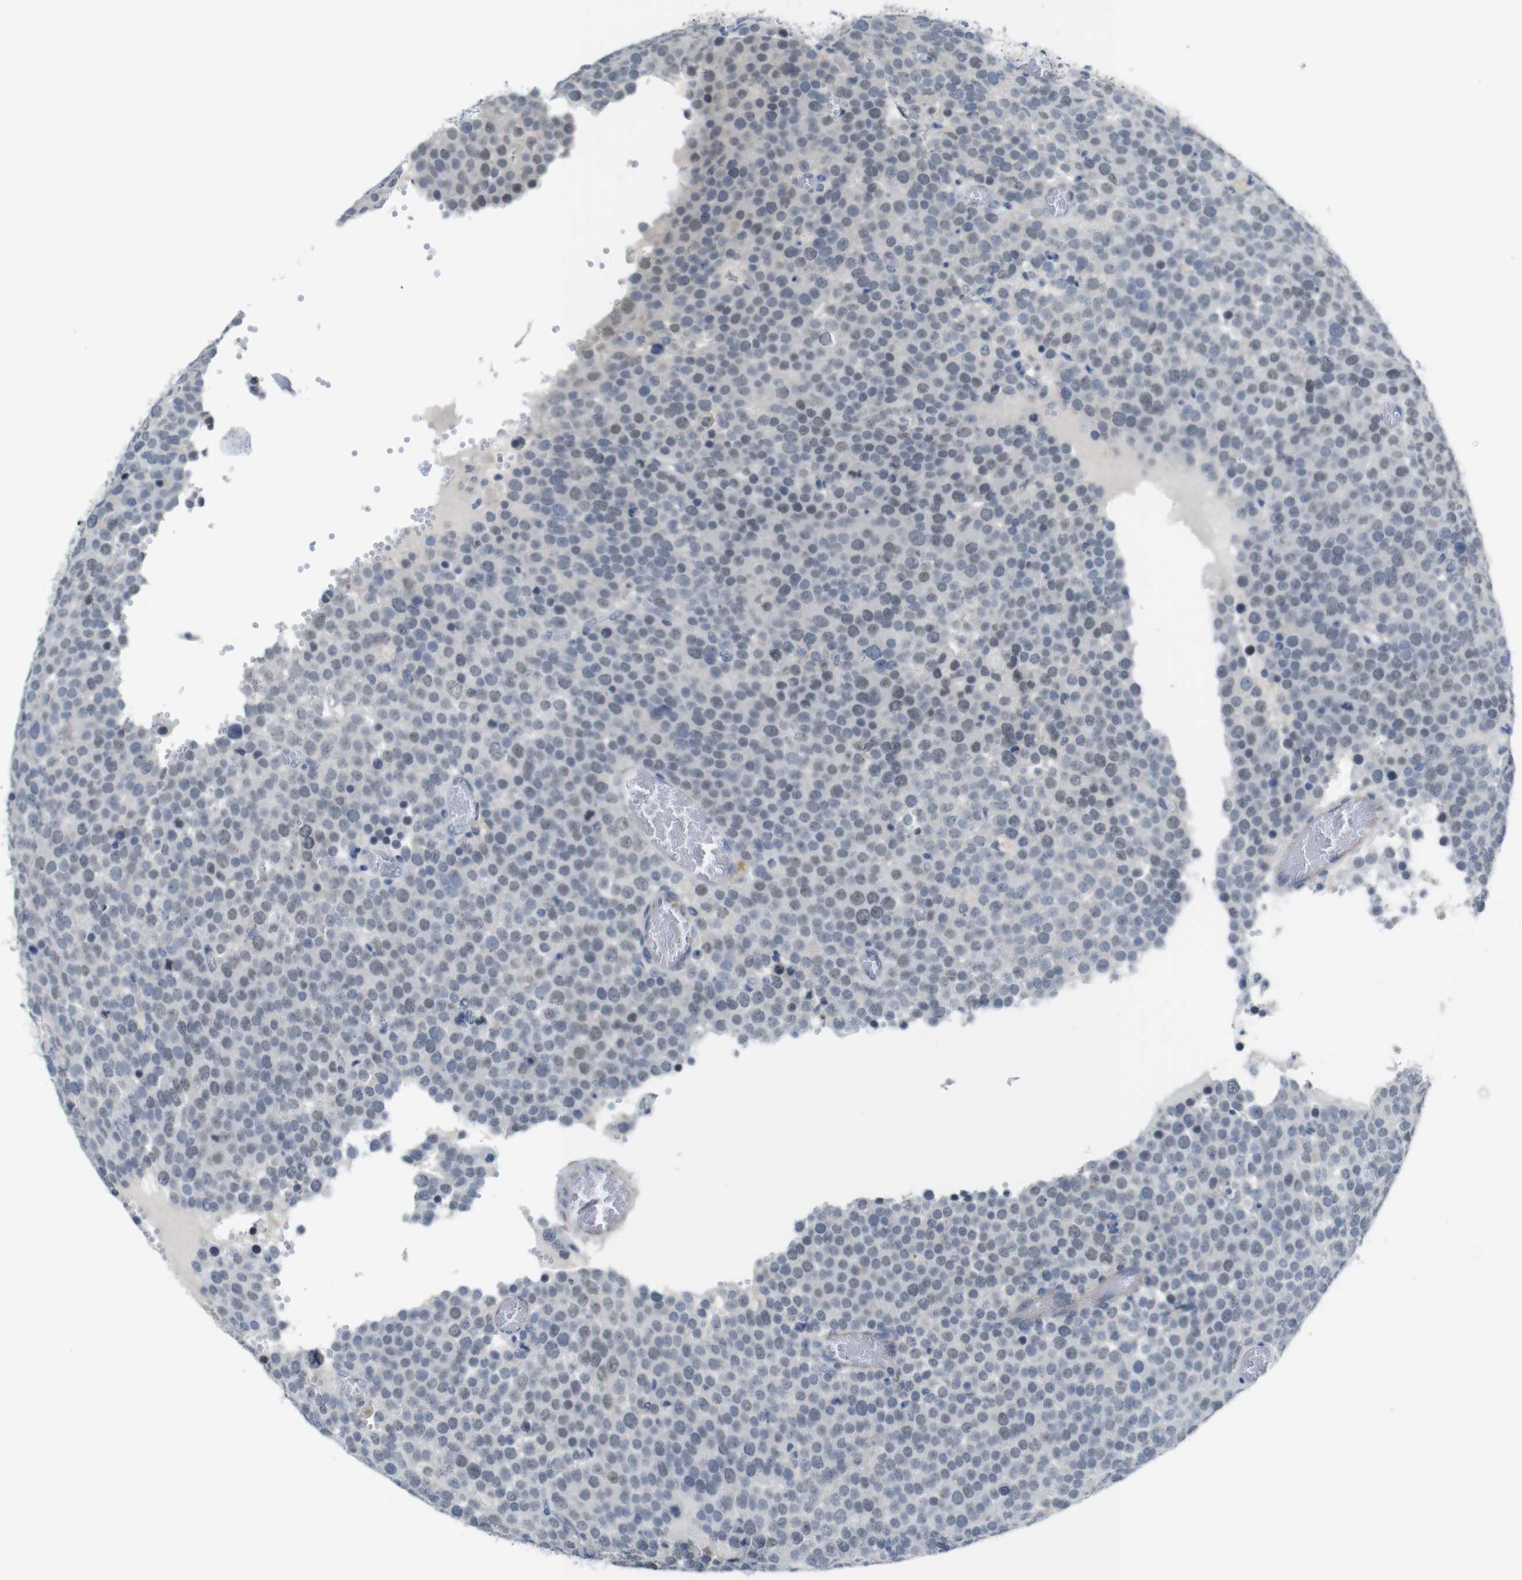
{"staining": {"intensity": "weak", "quantity": "<25%", "location": "nuclear"}, "tissue": "testis cancer", "cell_type": "Tumor cells", "image_type": "cancer", "snomed": [{"axis": "morphology", "description": "Normal tissue, NOS"}, {"axis": "morphology", "description": "Seminoma, NOS"}, {"axis": "topography", "description": "Testis"}], "caption": "Tumor cells are negative for brown protein staining in testis cancer (seminoma).", "gene": "CHRM5", "patient": {"sex": "male", "age": 71}}